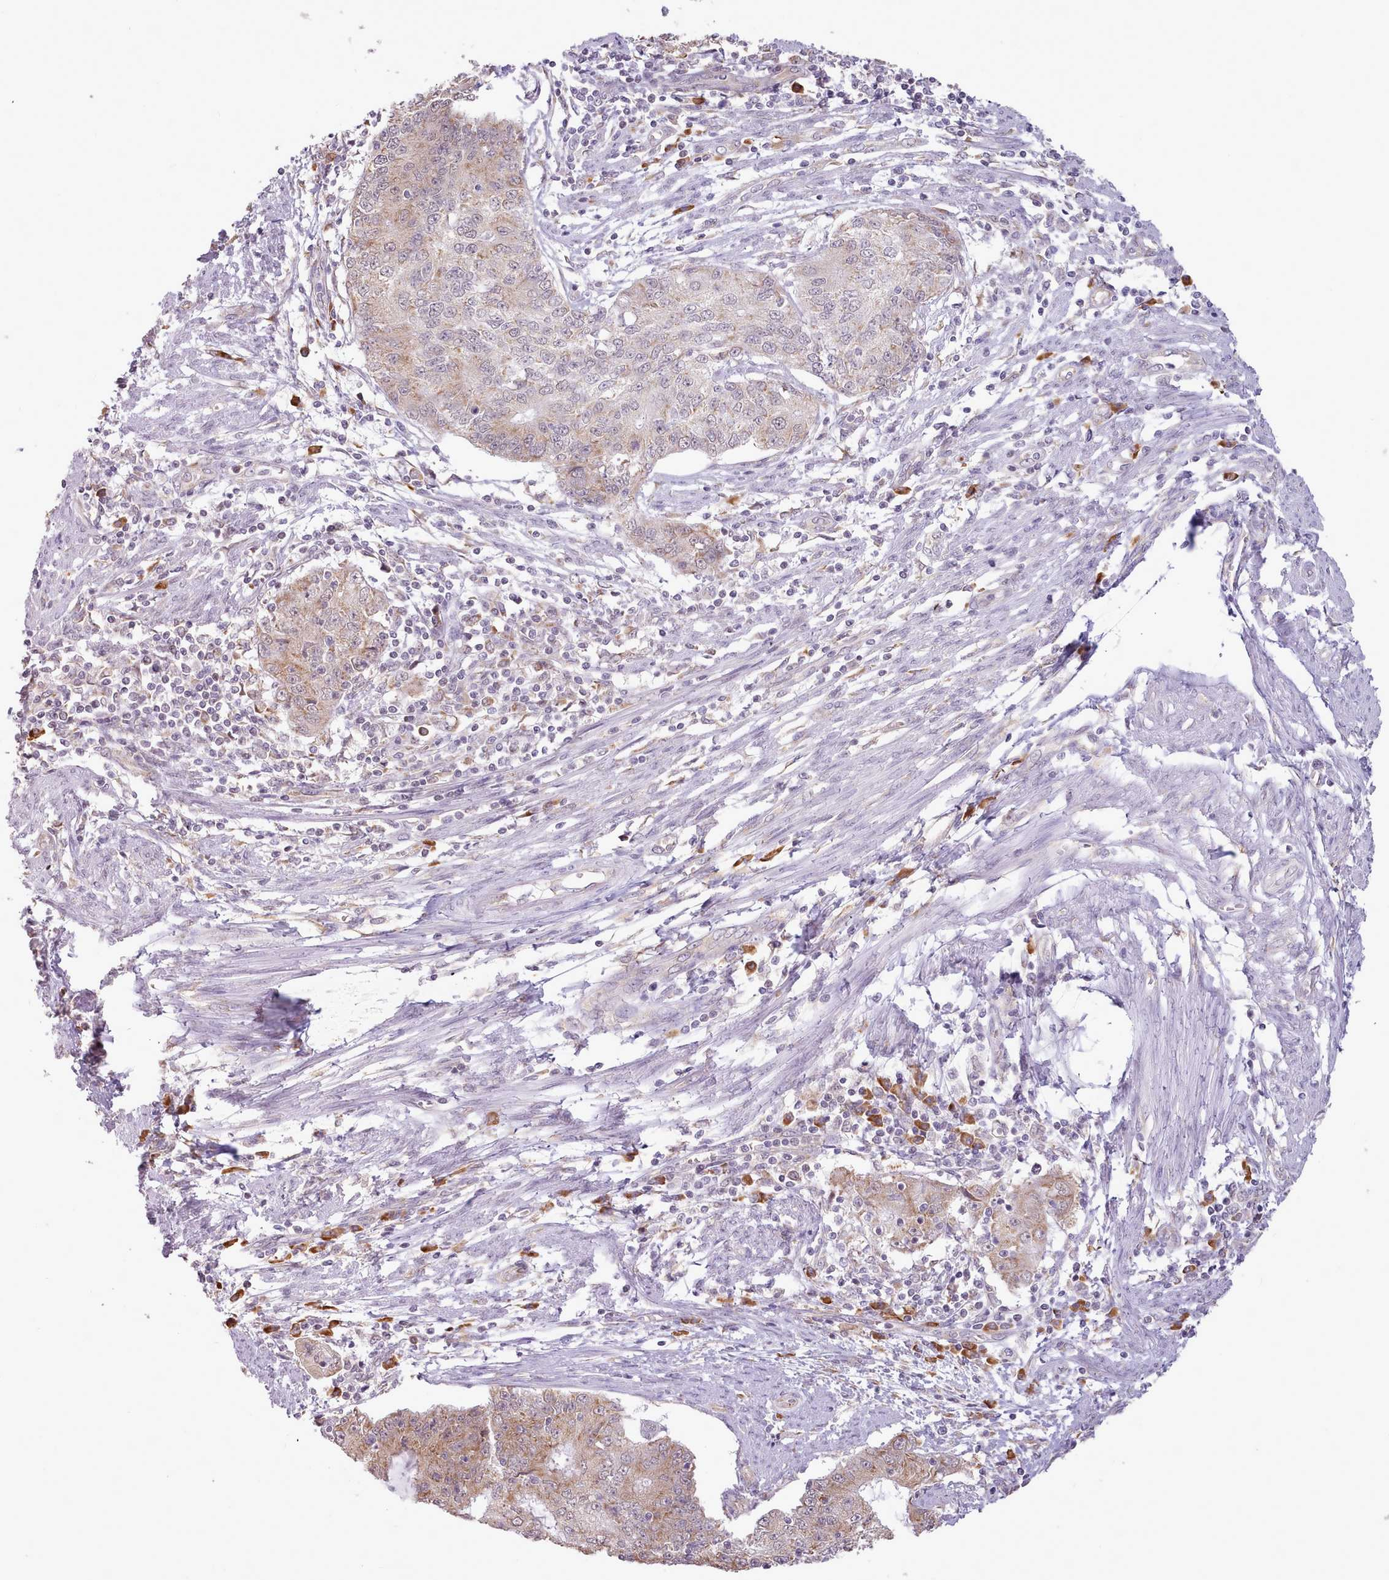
{"staining": {"intensity": "weak", "quantity": "25%-75%", "location": "cytoplasmic/membranous"}, "tissue": "endometrial cancer", "cell_type": "Tumor cells", "image_type": "cancer", "snomed": [{"axis": "morphology", "description": "Adenocarcinoma, NOS"}, {"axis": "topography", "description": "Endometrium"}], "caption": "Immunohistochemical staining of endometrial adenocarcinoma exhibits low levels of weak cytoplasmic/membranous staining in about 25%-75% of tumor cells.", "gene": "SEC61B", "patient": {"sex": "female", "age": 56}}